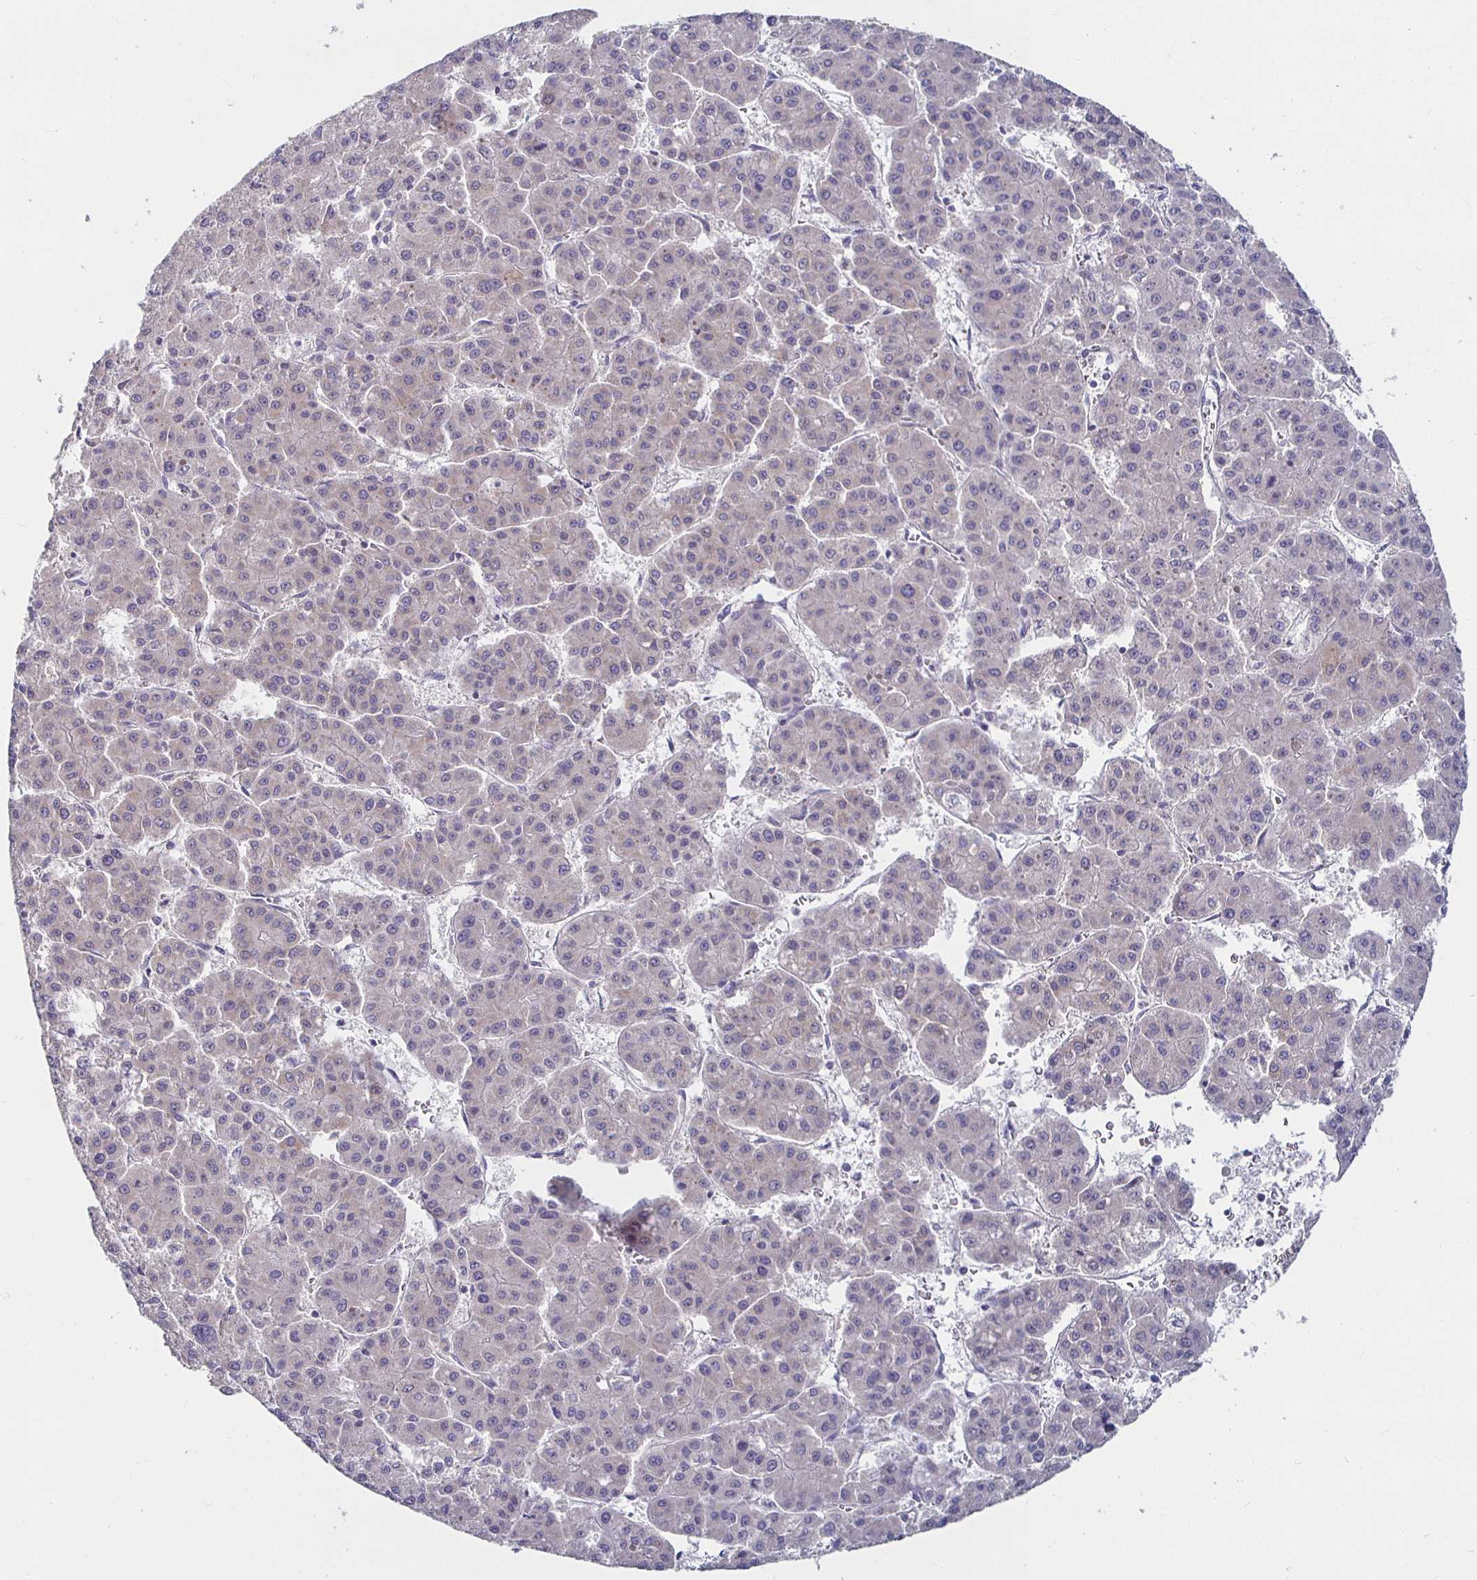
{"staining": {"intensity": "weak", "quantity": "<25%", "location": "cytoplasmic/membranous"}, "tissue": "liver cancer", "cell_type": "Tumor cells", "image_type": "cancer", "snomed": [{"axis": "morphology", "description": "Carcinoma, Hepatocellular, NOS"}, {"axis": "topography", "description": "Liver"}], "caption": "High power microscopy micrograph of an immunohistochemistry photomicrograph of hepatocellular carcinoma (liver), revealing no significant positivity in tumor cells. (DAB immunohistochemistry (IHC) visualized using brightfield microscopy, high magnification).", "gene": "RNF144B", "patient": {"sex": "male", "age": 73}}